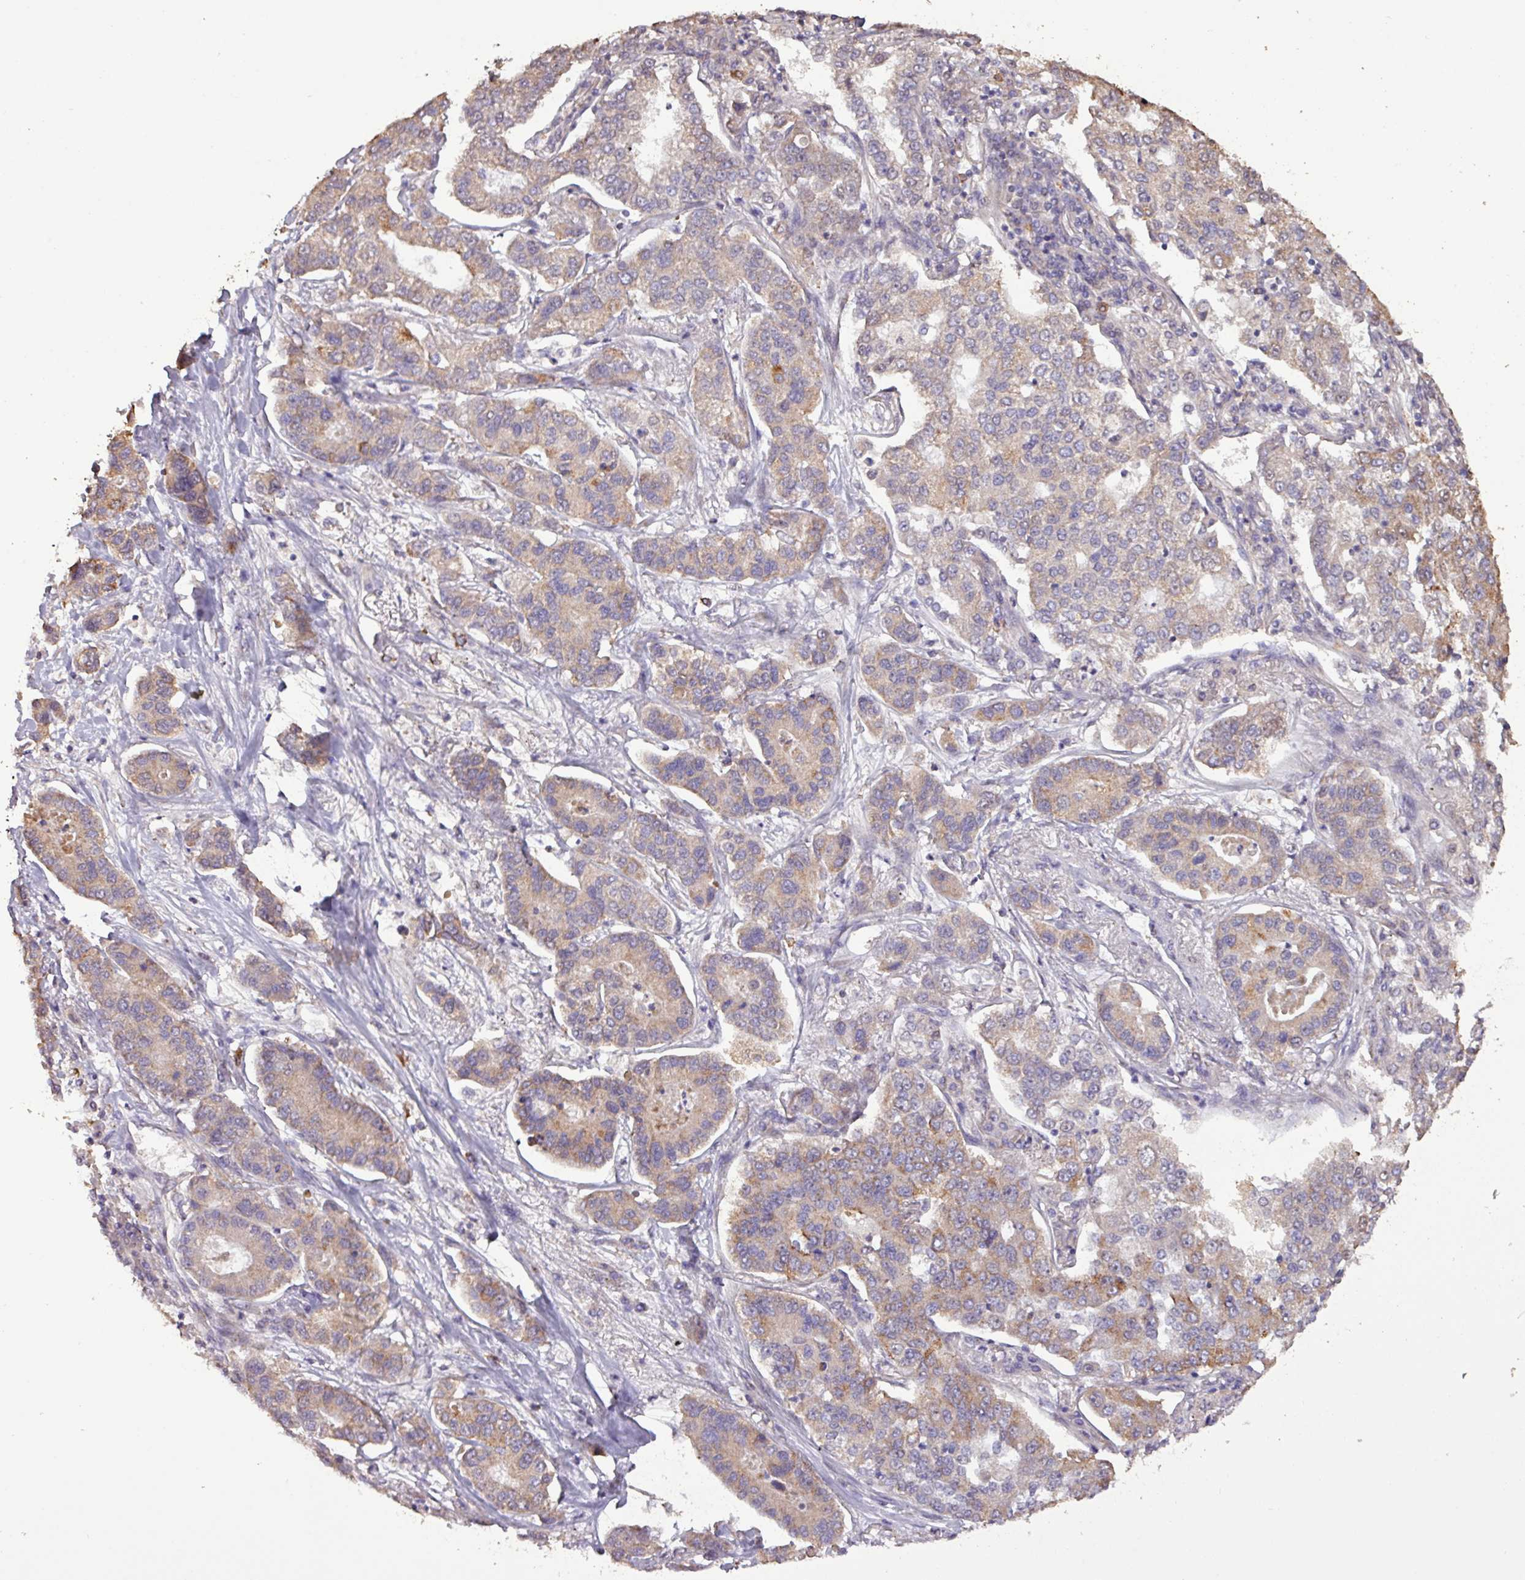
{"staining": {"intensity": "moderate", "quantity": "25%-75%", "location": "cytoplasmic/membranous"}, "tissue": "lung cancer", "cell_type": "Tumor cells", "image_type": "cancer", "snomed": [{"axis": "morphology", "description": "Adenocarcinoma, NOS"}, {"axis": "topography", "description": "Lung"}], "caption": "Tumor cells show medium levels of moderate cytoplasmic/membranous expression in approximately 25%-75% of cells in lung cancer (adenocarcinoma).", "gene": "L3MBTL3", "patient": {"sex": "male", "age": 49}}